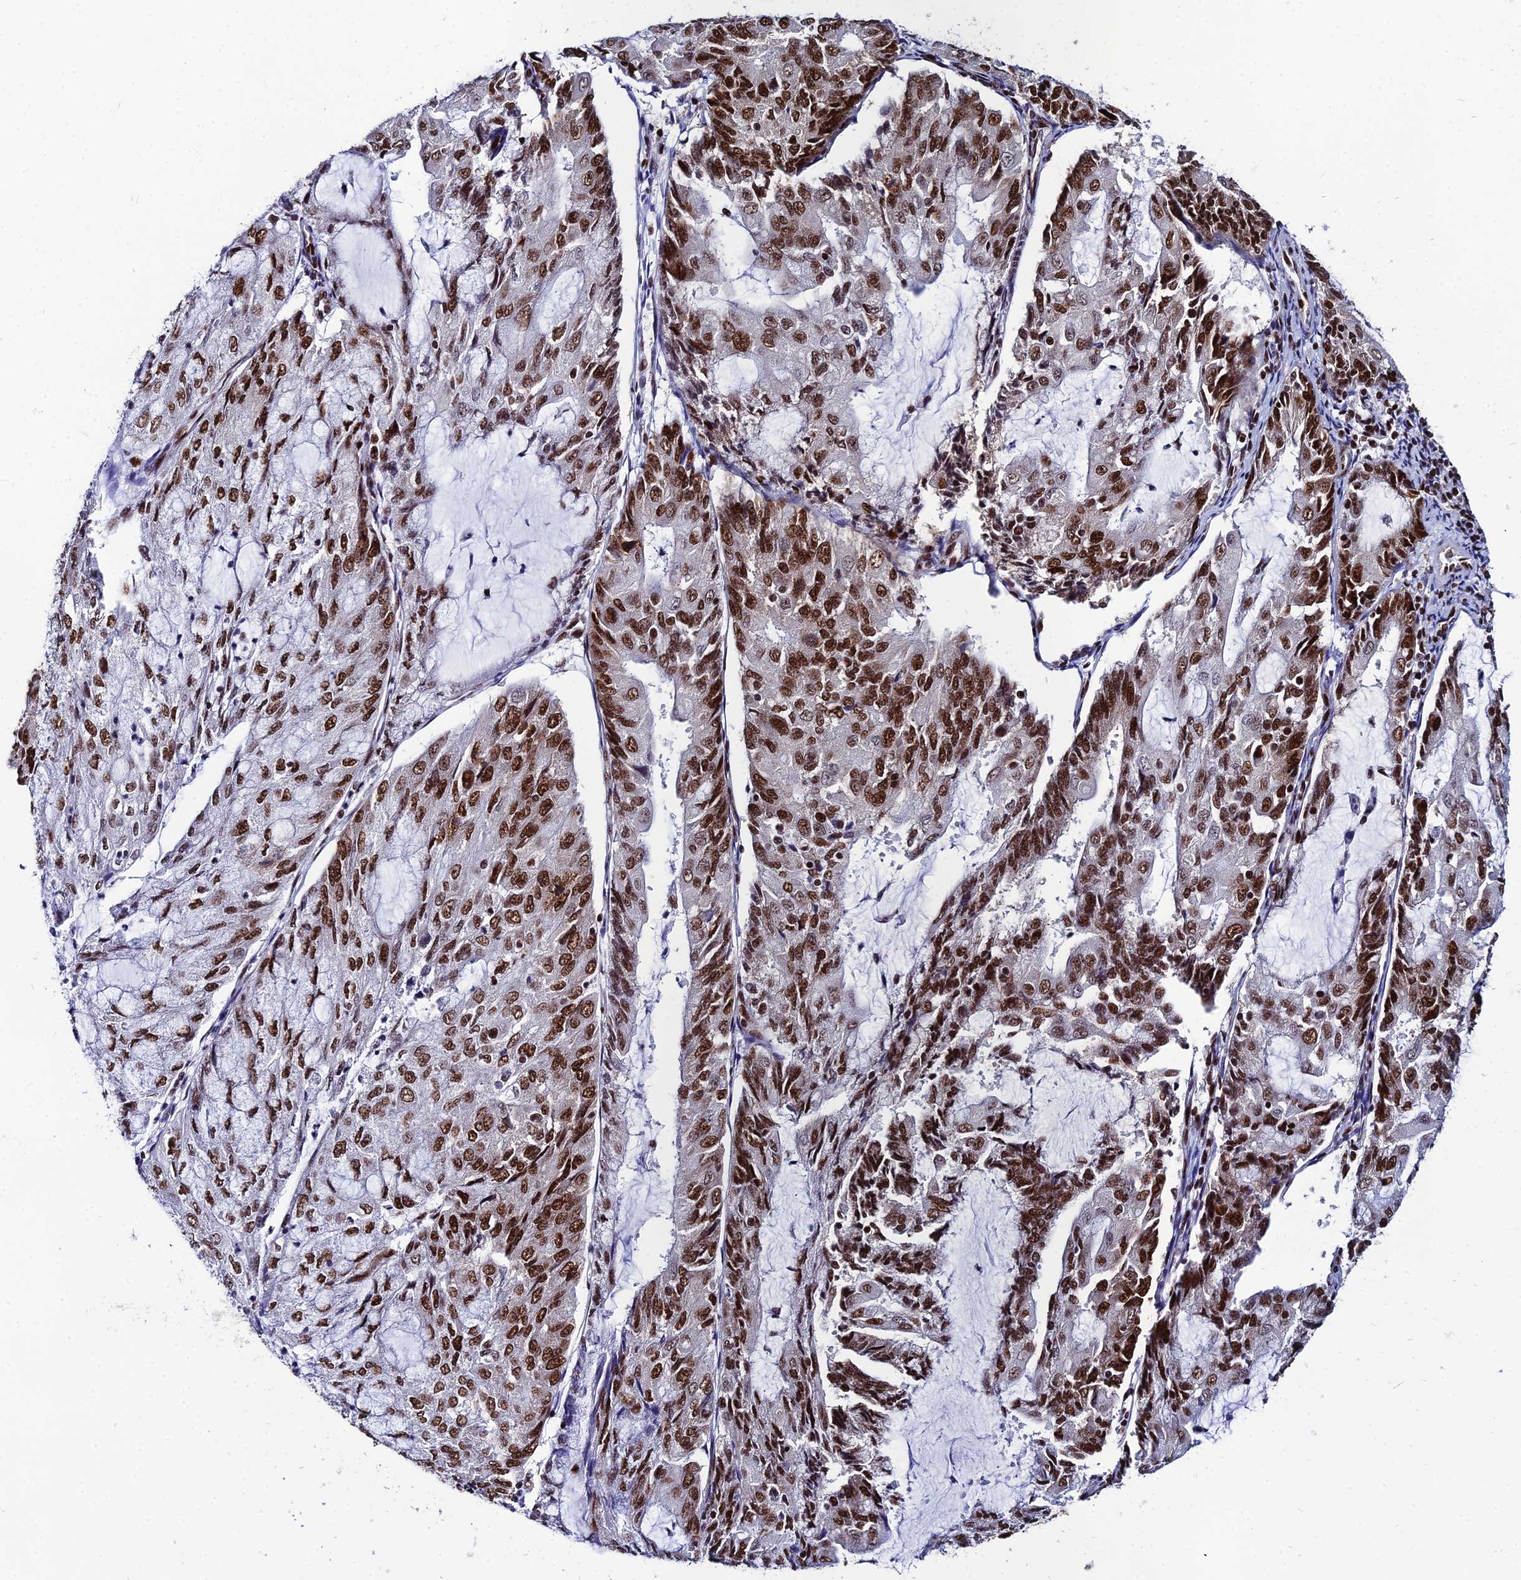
{"staining": {"intensity": "strong", "quantity": ">75%", "location": "nuclear"}, "tissue": "endometrial cancer", "cell_type": "Tumor cells", "image_type": "cancer", "snomed": [{"axis": "morphology", "description": "Adenocarcinoma, NOS"}, {"axis": "topography", "description": "Endometrium"}], "caption": "Endometrial adenocarcinoma stained with IHC demonstrates strong nuclear expression in approximately >75% of tumor cells. (DAB IHC, brown staining for protein, blue staining for nuclei).", "gene": "HNRNPH1", "patient": {"sex": "female", "age": 81}}